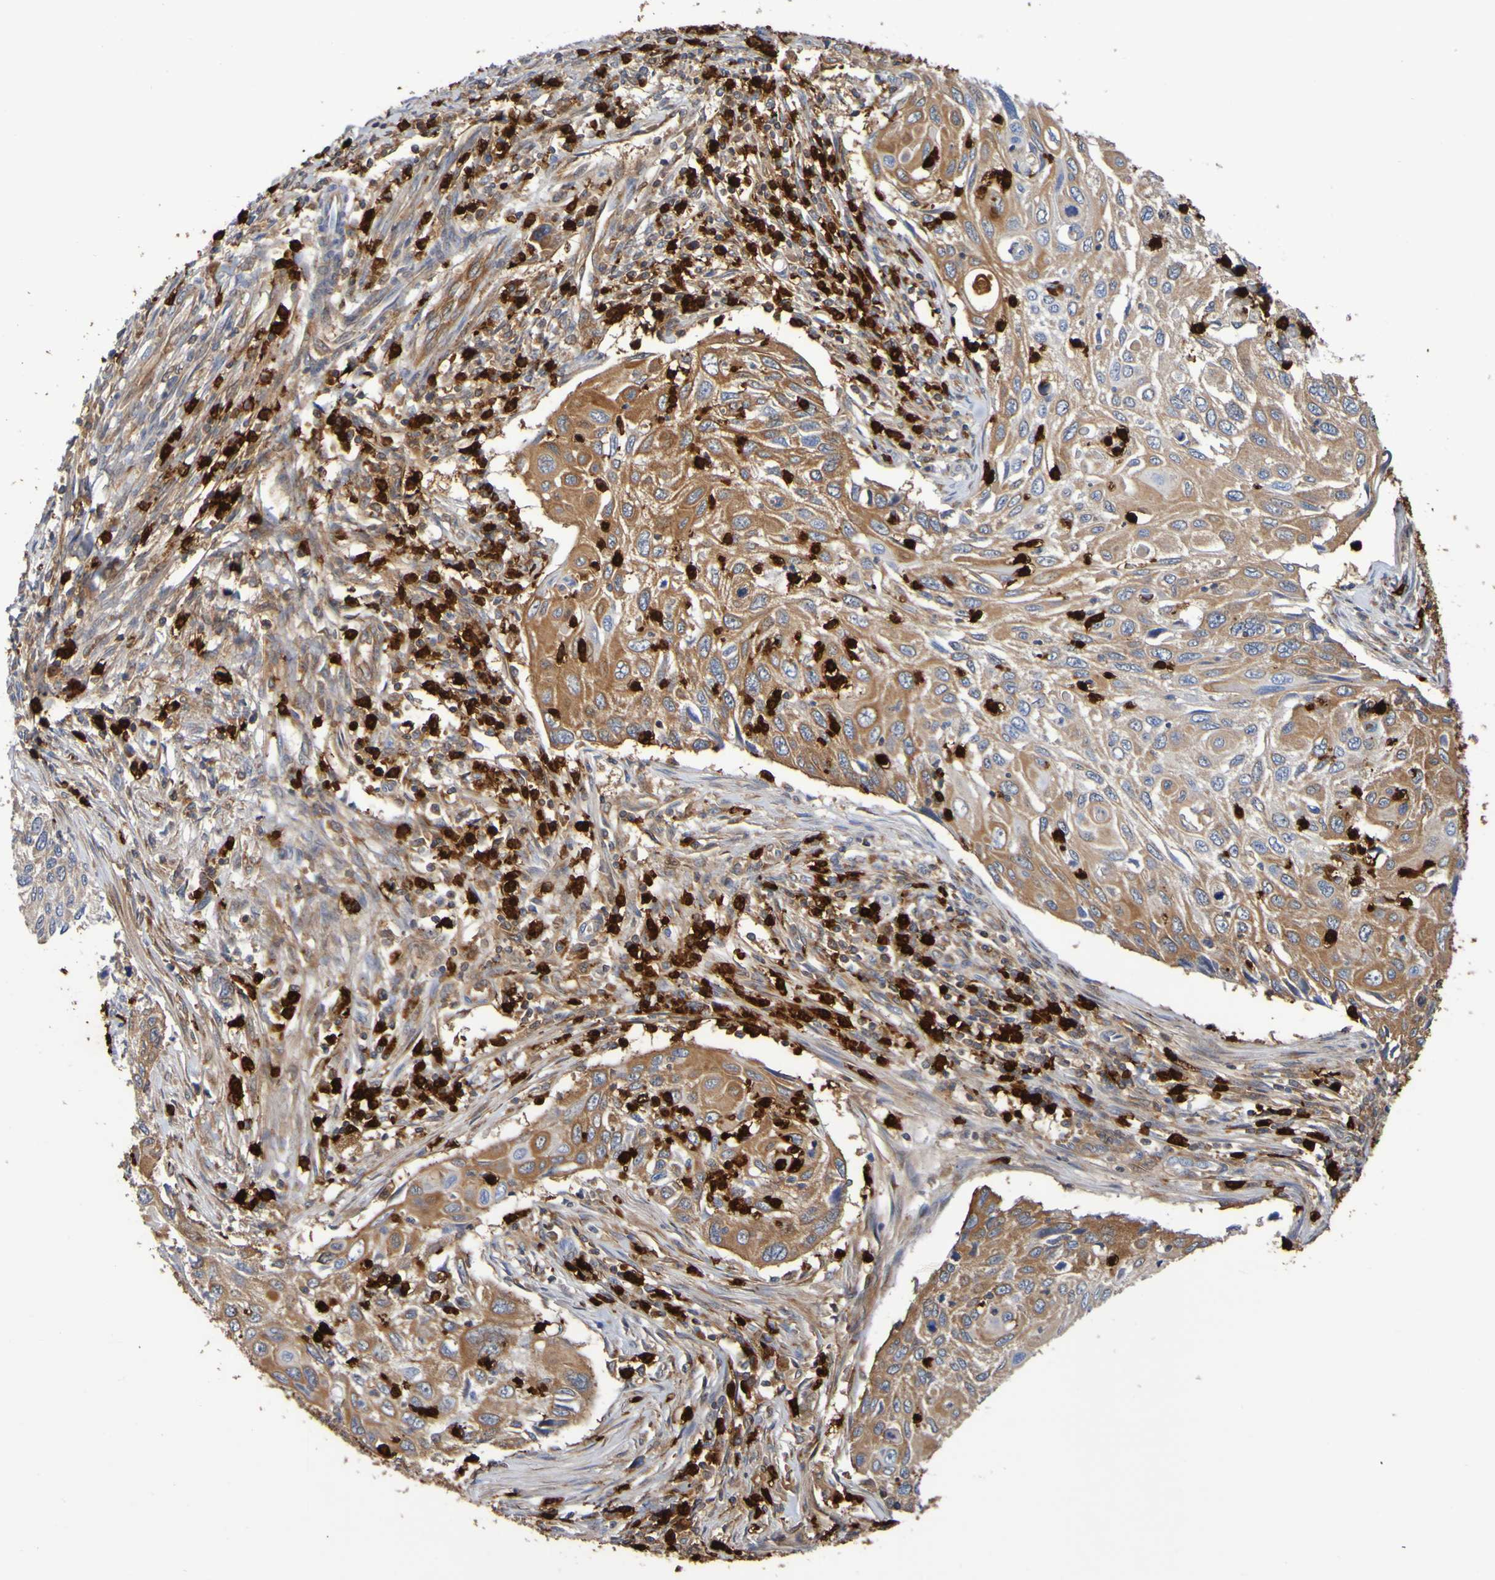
{"staining": {"intensity": "moderate", "quantity": ">75%", "location": "cytoplasmic/membranous"}, "tissue": "cervical cancer", "cell_type": "Tumor cells", "image_type": "cancer", "snomed": [{"axis": "morphology", "description": "Squamous cell carcinoma, NOS"}, {"axis": "topography", "description": "Cervix"}], "caption": "Human cervical squamous cell carcinoma stained with a protein marker demonstrates moderate staining in tumor cells.", "gene": "C11orf24", "patient": {"sex": "female", "age": 70}}